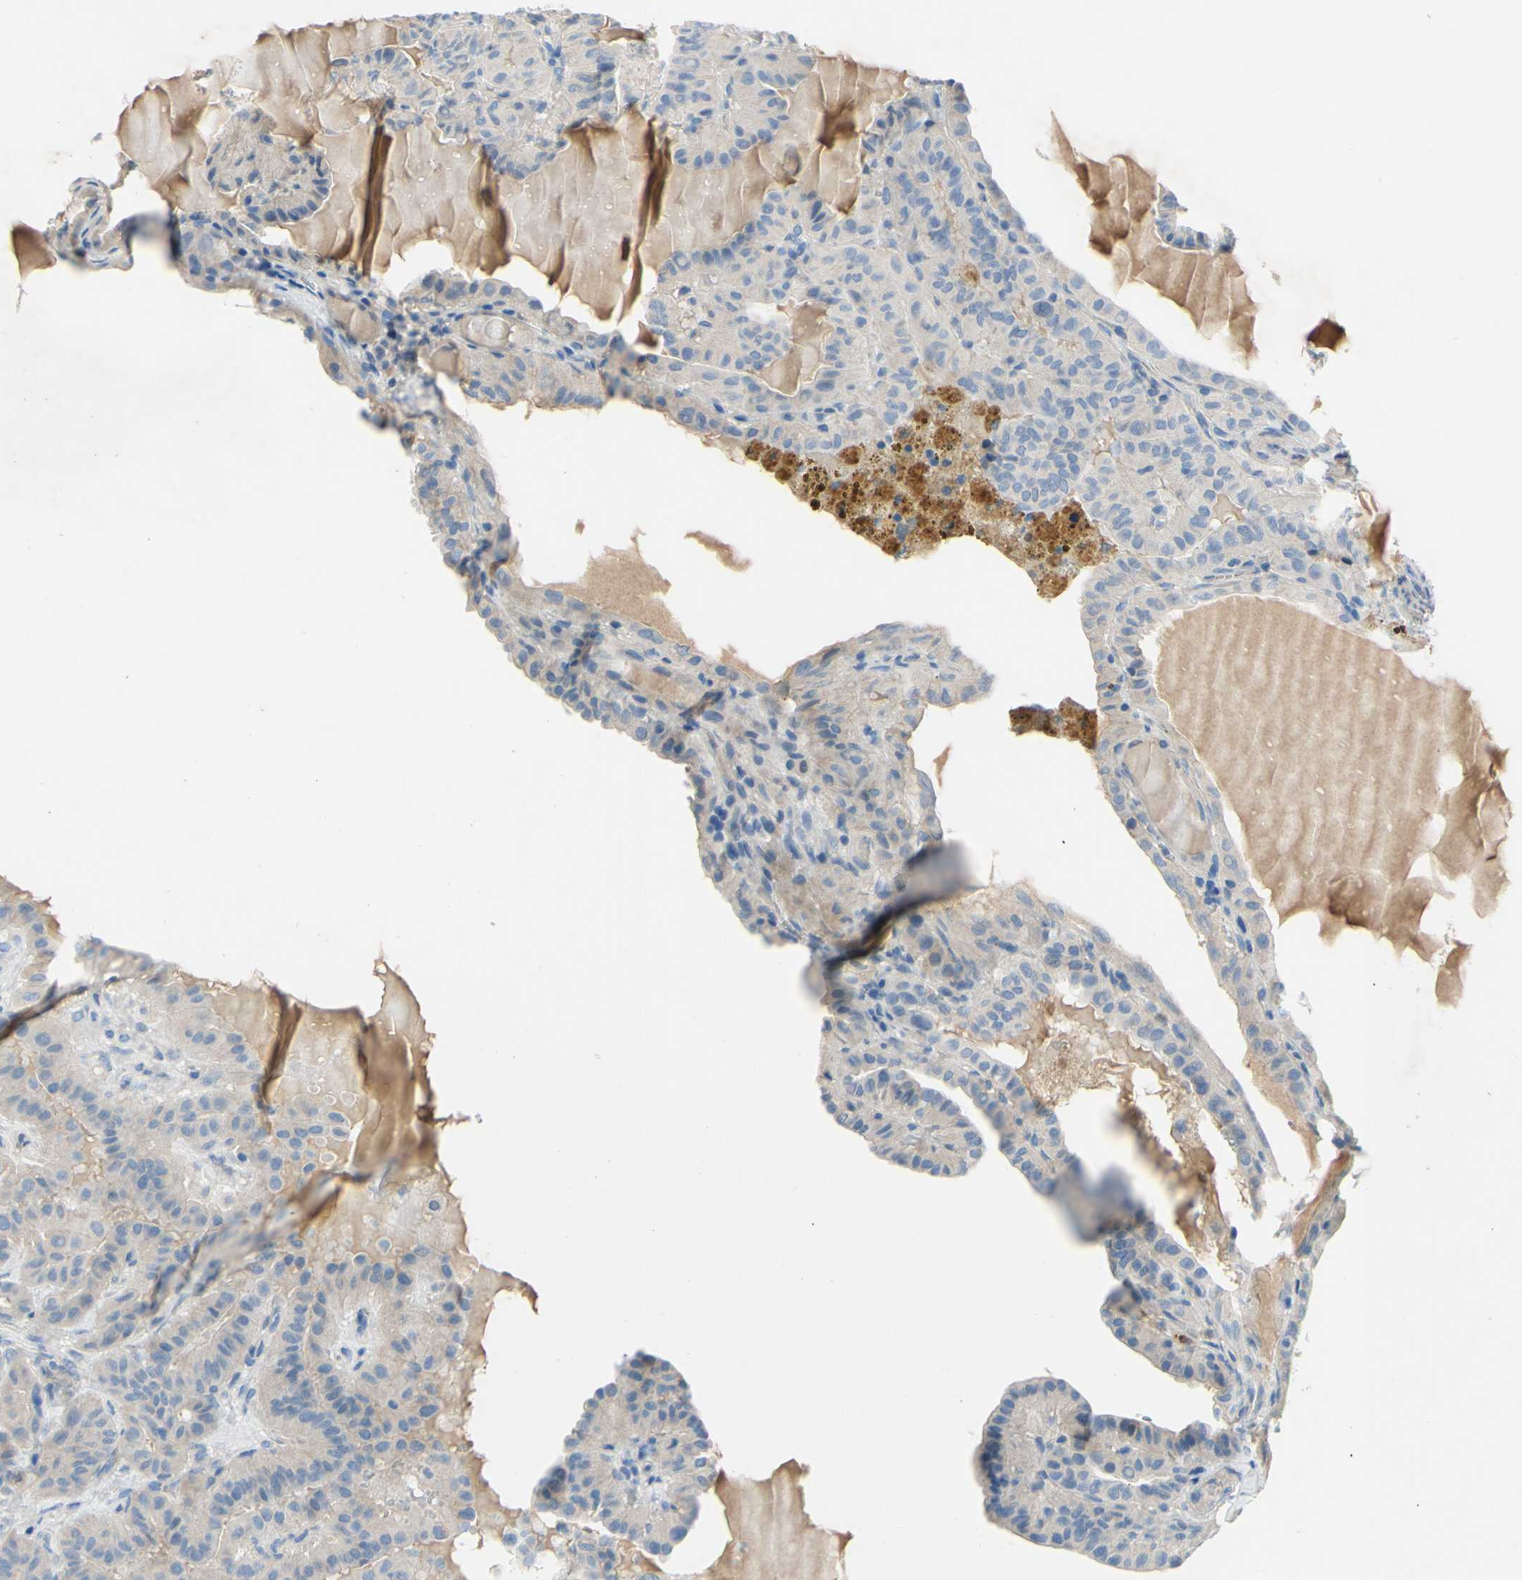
{"staining": {"intensity": "negative", "quantity": "none", "location": "none"}, "tissue": "thyroid cancer", "cell_type": "Tumor cells", "image_type": "cancer", "snomed": [{"axis": "morphology", "description": "Papillary adenocarcinoma, NOS"}, {"axis": "topography", "description": "Thyroid gland"}], "caption": "Tumor cells show no significant staining in thyroid cancer.", "gene": "FDFT1", "patient": {"sex": "male", "age": 77}}